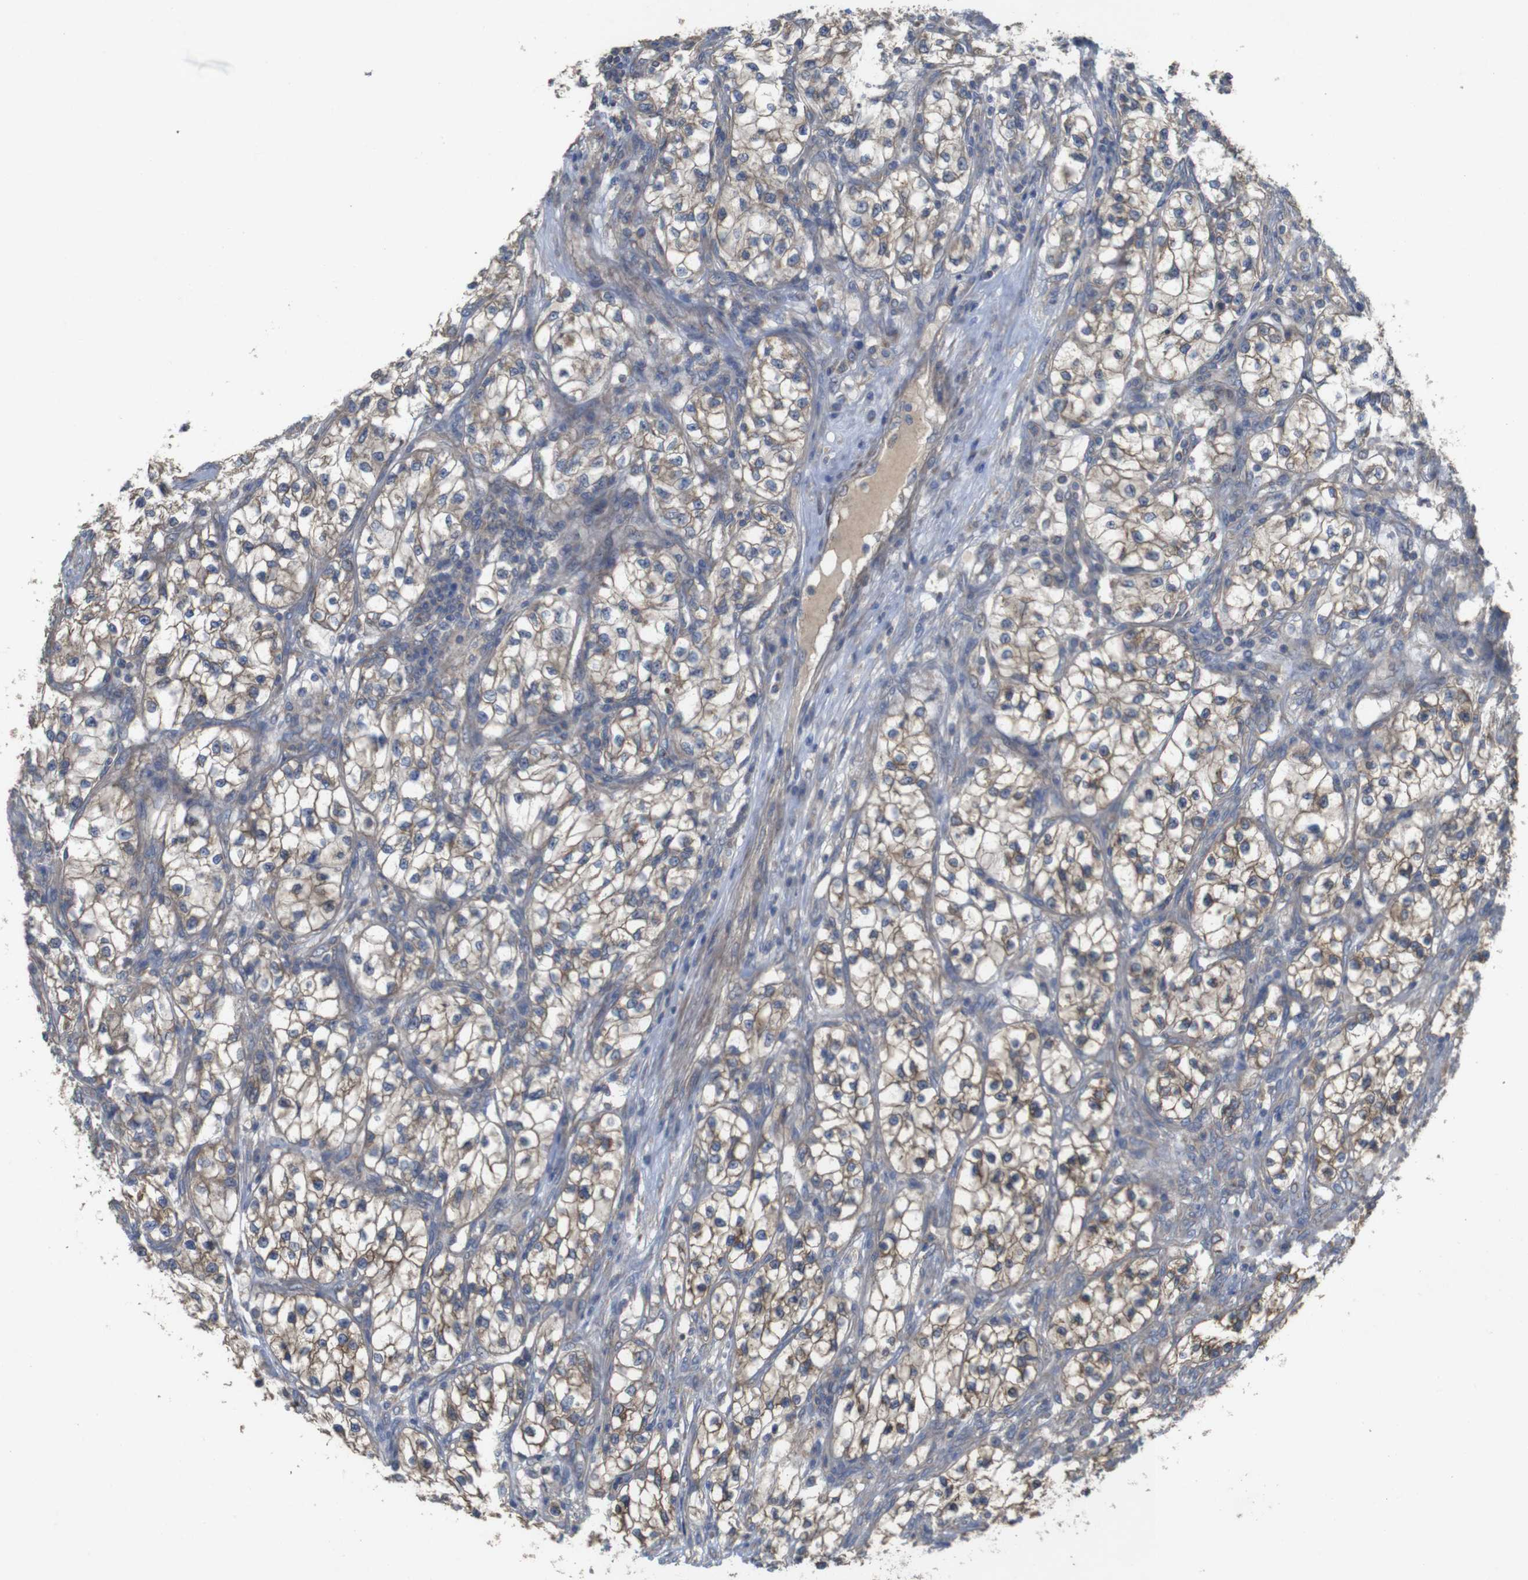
{"staining": {"intensity": "weak", "quantity": ">75%", "location": "cytoplasmic/membranous"}, "tissue": "renal cancer", "cell_type": "Tumor cells", "image_type": "cancer", "snomed": [{"axis": "morphology", "description": "Adenocarcinoma, NOS"}, {"axis": "topography", "description": "Kidney"}], "caption": "High-power microscopy captured an immunohistochemistry (IHC) image of renal cancer, revealing weak cytoplasmic/membranous positivity in about >75% of tumor cells. Immunohistochemistry stains the protein in brown and the nuclei are stained blue.", "gene": "KCNS3", "patient": {"sex": "female", "age": 57}}